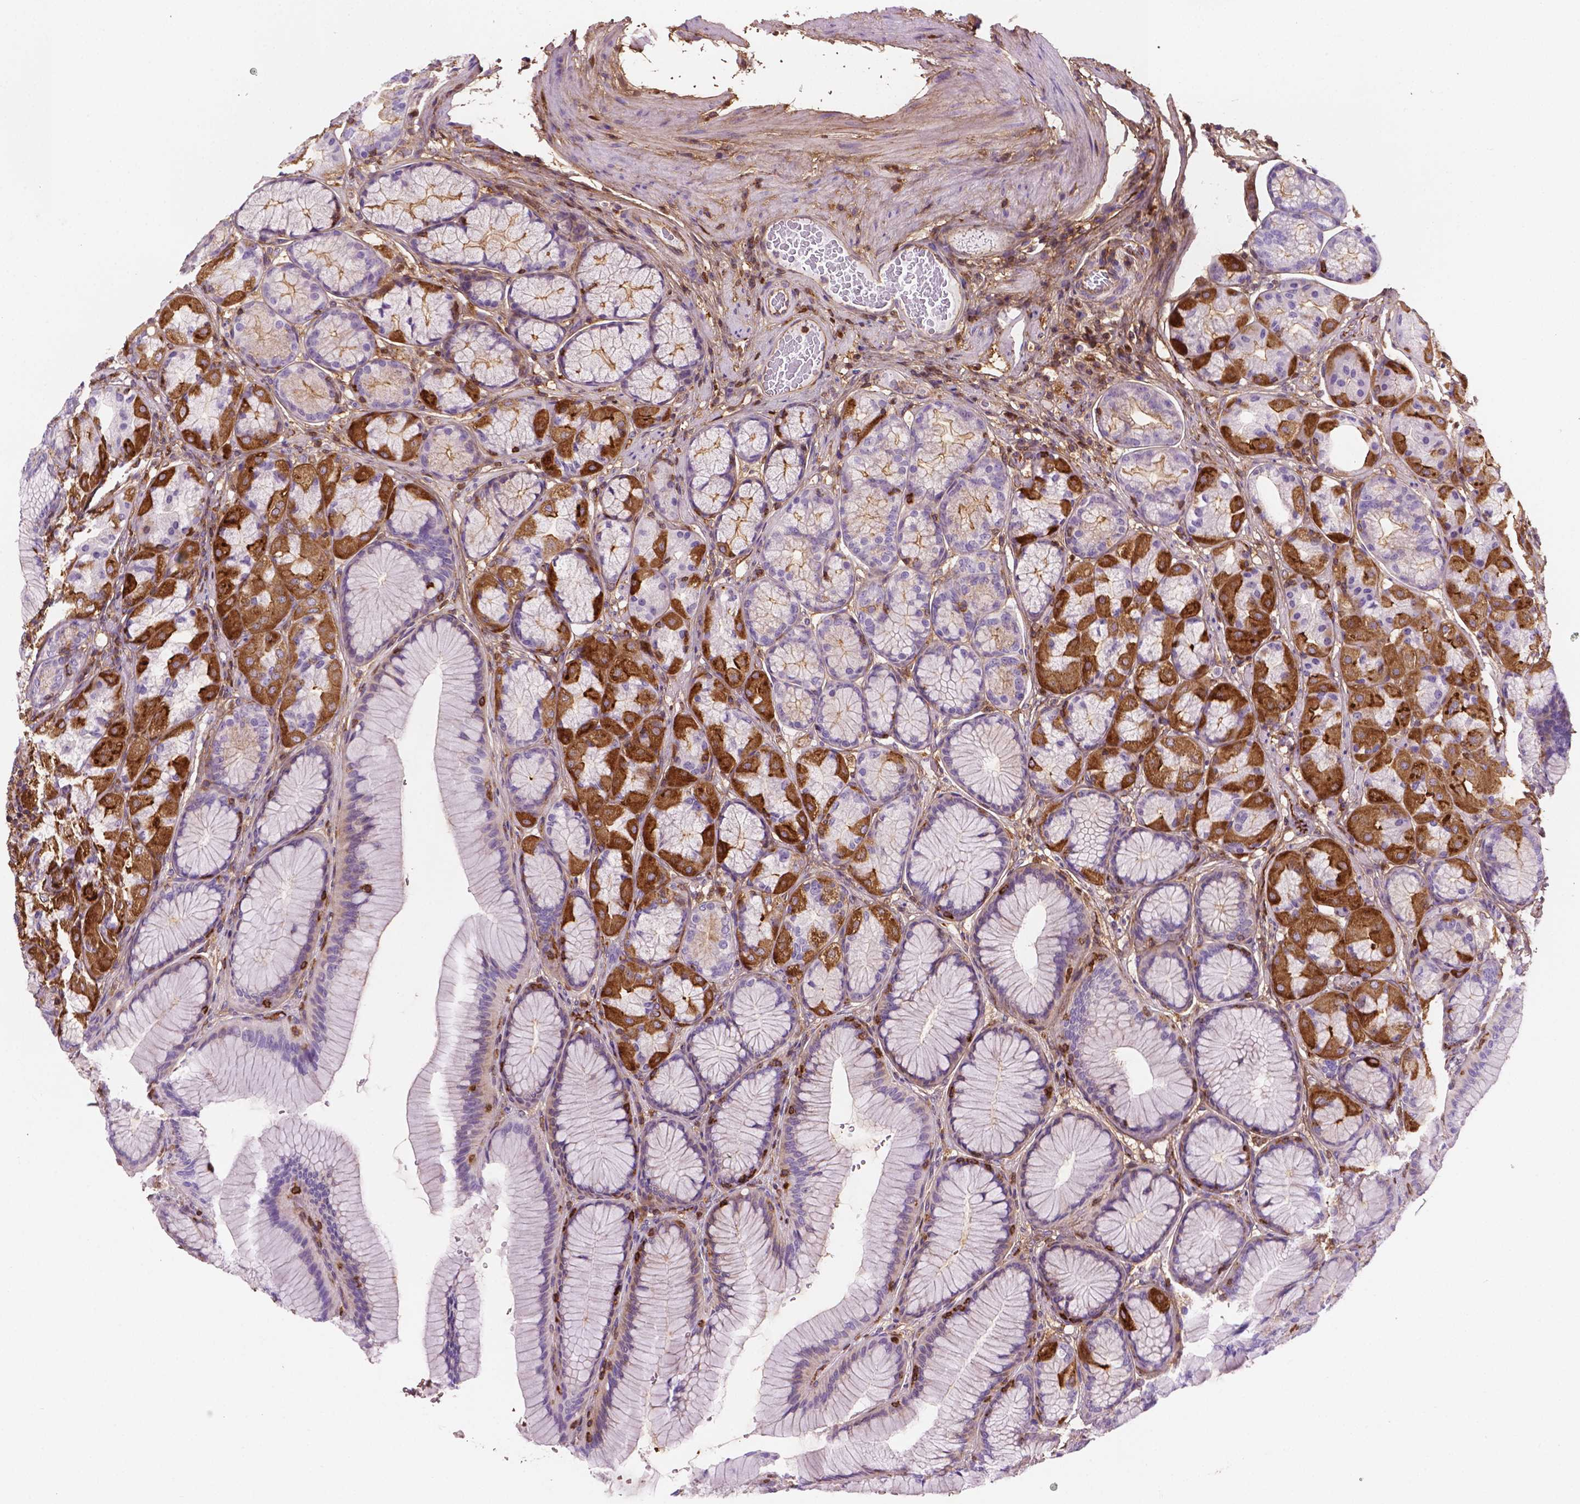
{"staining": {"intensity": "strong", "quantity": "25%-75%", "location": "cytoplasmic/membranous"}, "tissue": "stomach", "cell_type": "Glandular cells", "image_type": "normal", "snomed": [{"axis": "morphology", "description": "Normal tissue, NOS"}, {"axis": "morphology", "description": "Adenocarcinoma, NOS"}, {"axis": "morphology", "description": "Adenocarcinoma, High grade"}, {"axis": "topography", "description": "Stomach, upper"}, {"axis": "topography", "description": "Stomach"}], "caption": "An immunohistochemistry histopathology image of normal tissue is shown. Protein staining in brown highlights strong cytoplasmic/membranous positivity in stomach within glandular cells.", "gene": "DCN", "patient": {"sex": "female", "age": 65}}